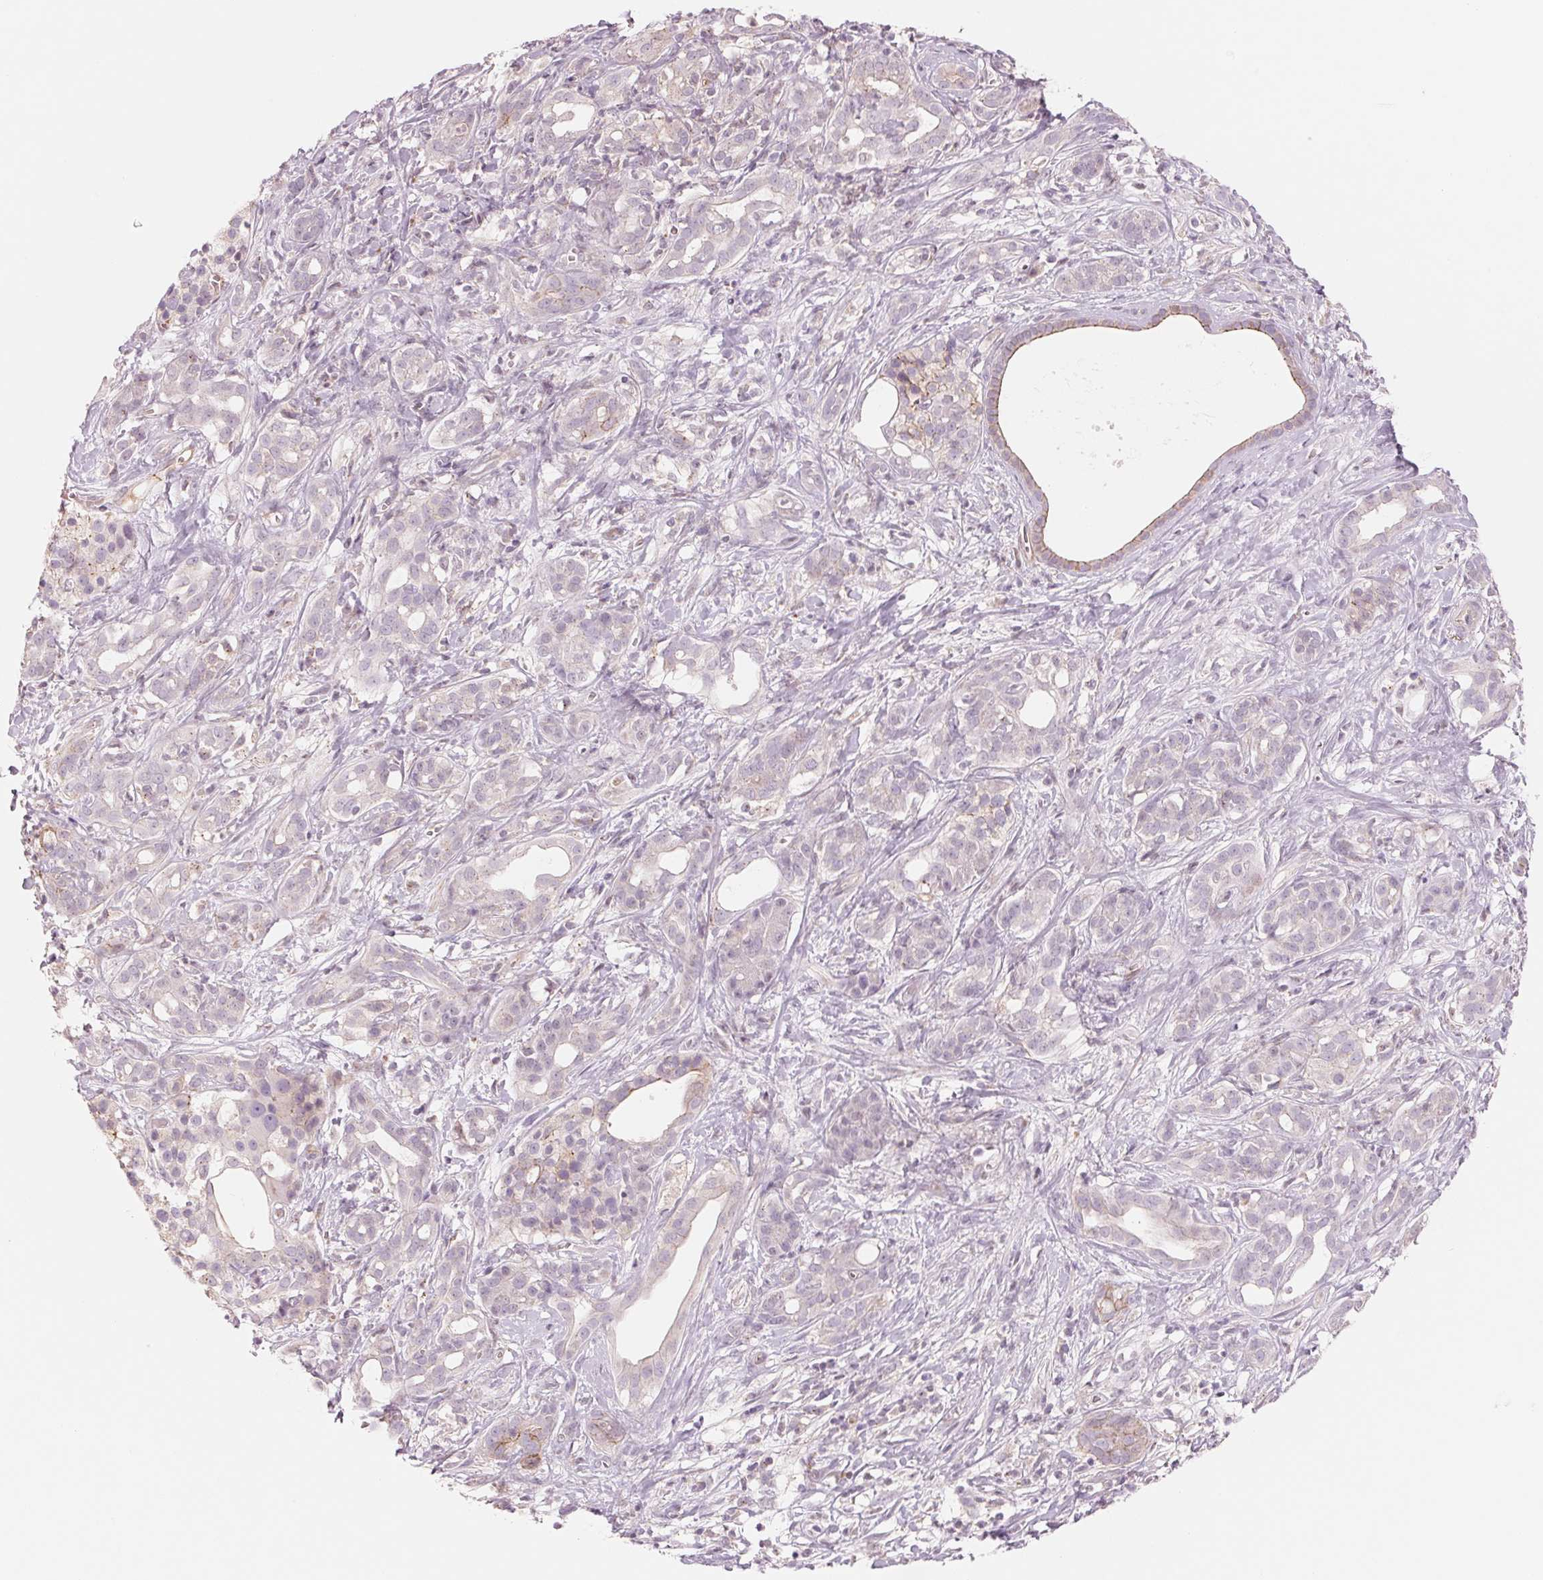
{"staining": {"intensity": "negative", "quantity": "none", "location": "none"}, "tissue": "pancreatic cancer", "cell_type": "Tumor cells", "image_type": "cancer", "snomed": [{"axis": "morphology", "description": "Adenocarcinoma, NOS"}, {"axis": "topography", "description": "Pancreas"}], "caption": "A high-resolution histopathology image shows immunohistochemistry staining of adenocarcinoma (pancreatic), which shows no significant expression in tumor cells. Nuclei are stained in blue.", "gene": "SLC17A4", "patient": {"sex": "male", "age": 61}}